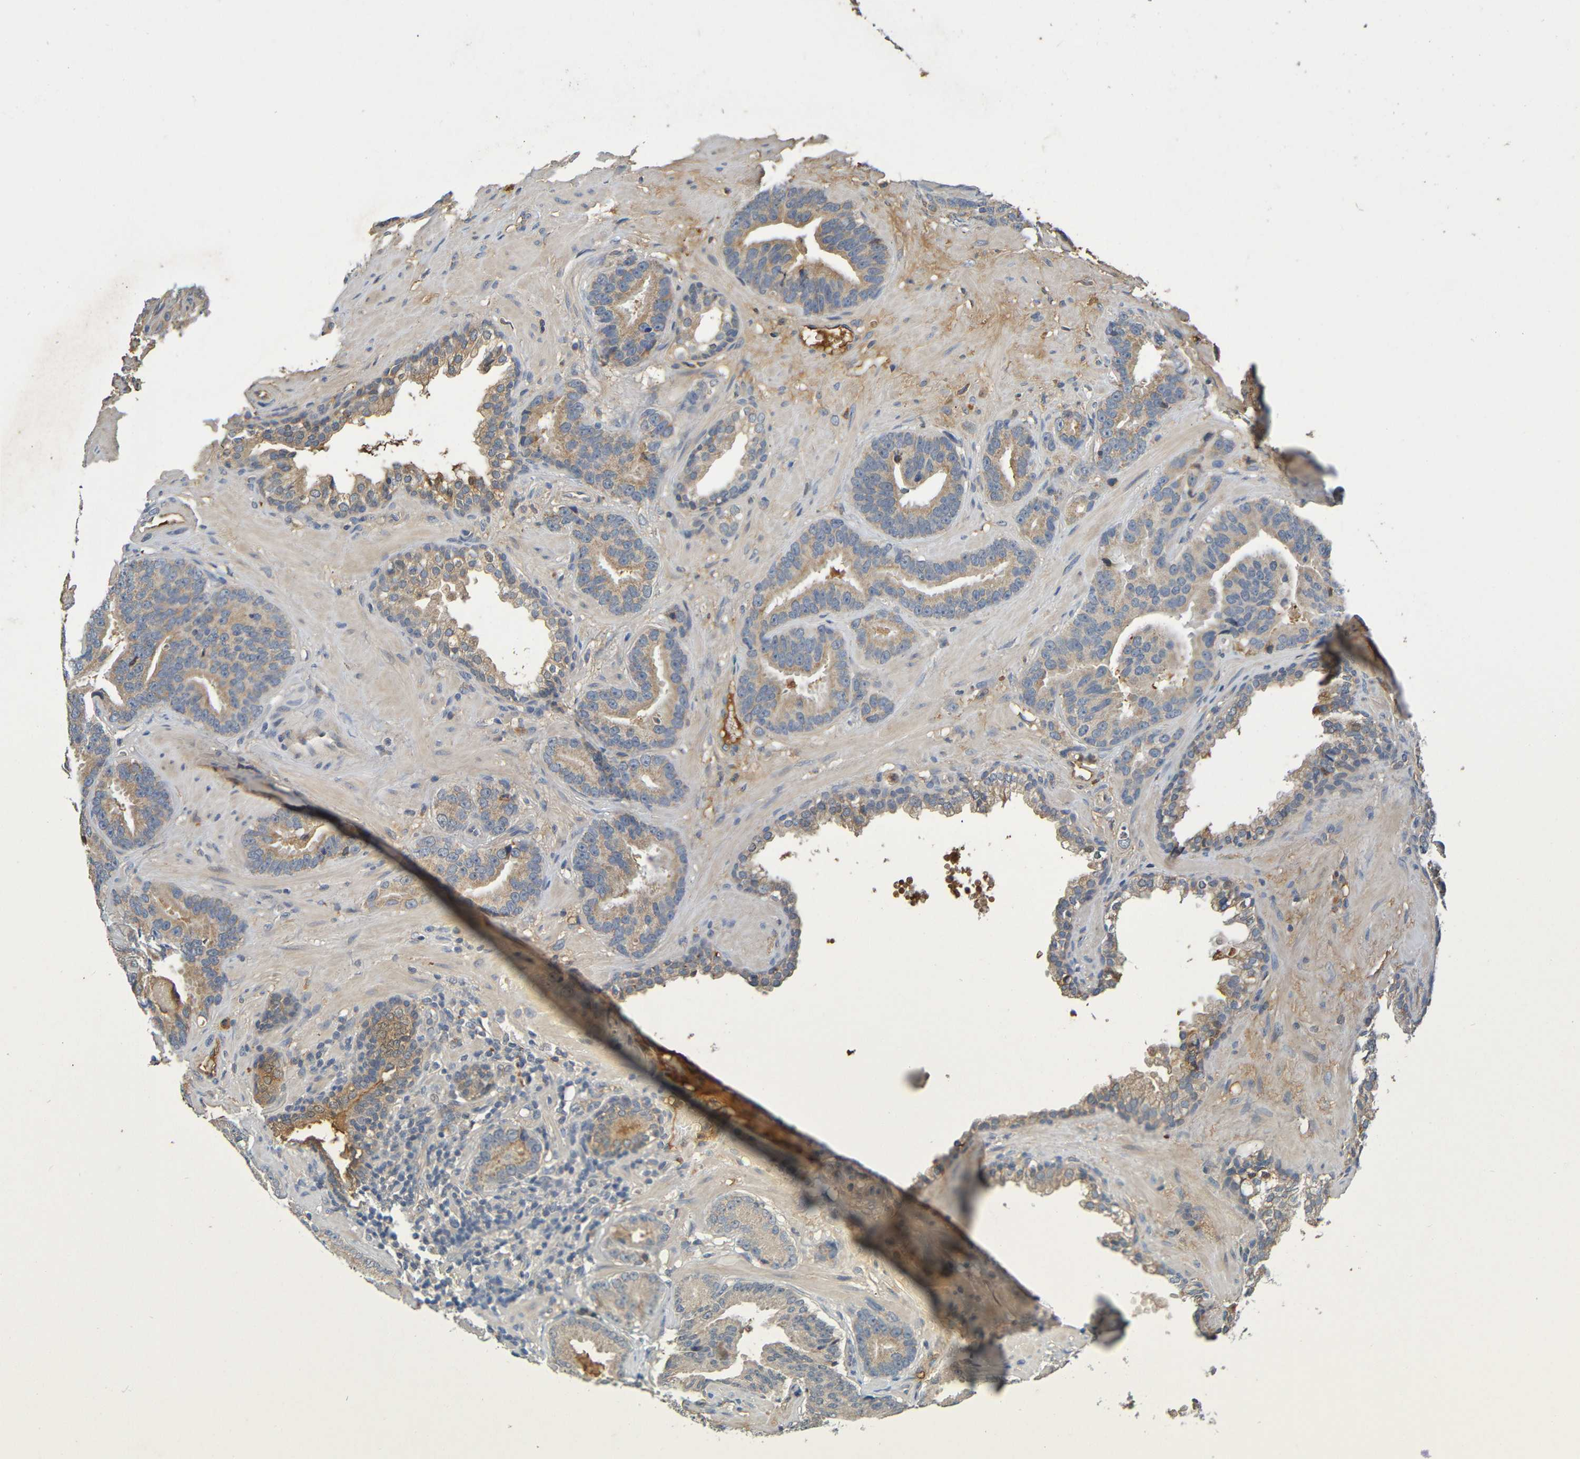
{"staining": {"intensity": "moderate", "quantity": ">75%", "location": "cytoplasmic/membranous"}, "tissue": "prostate cancer", "cell_type": "Tumor cells", "image_type": "cancer", "snomed": [{"axis": "morphology", "description": "Adenocarcinoma, Low grade"}, {"axis": "topography", "description": "Prostate"}], "caption": "Prostate adenocarcinoma (low-grade) stained for a protein (brown) exhibits moderate cytoplasmic/membranous positive staining in about >75% of tumor cells.", "gene": "C1QA", "patient": {"sex": "male", "age": 59}}